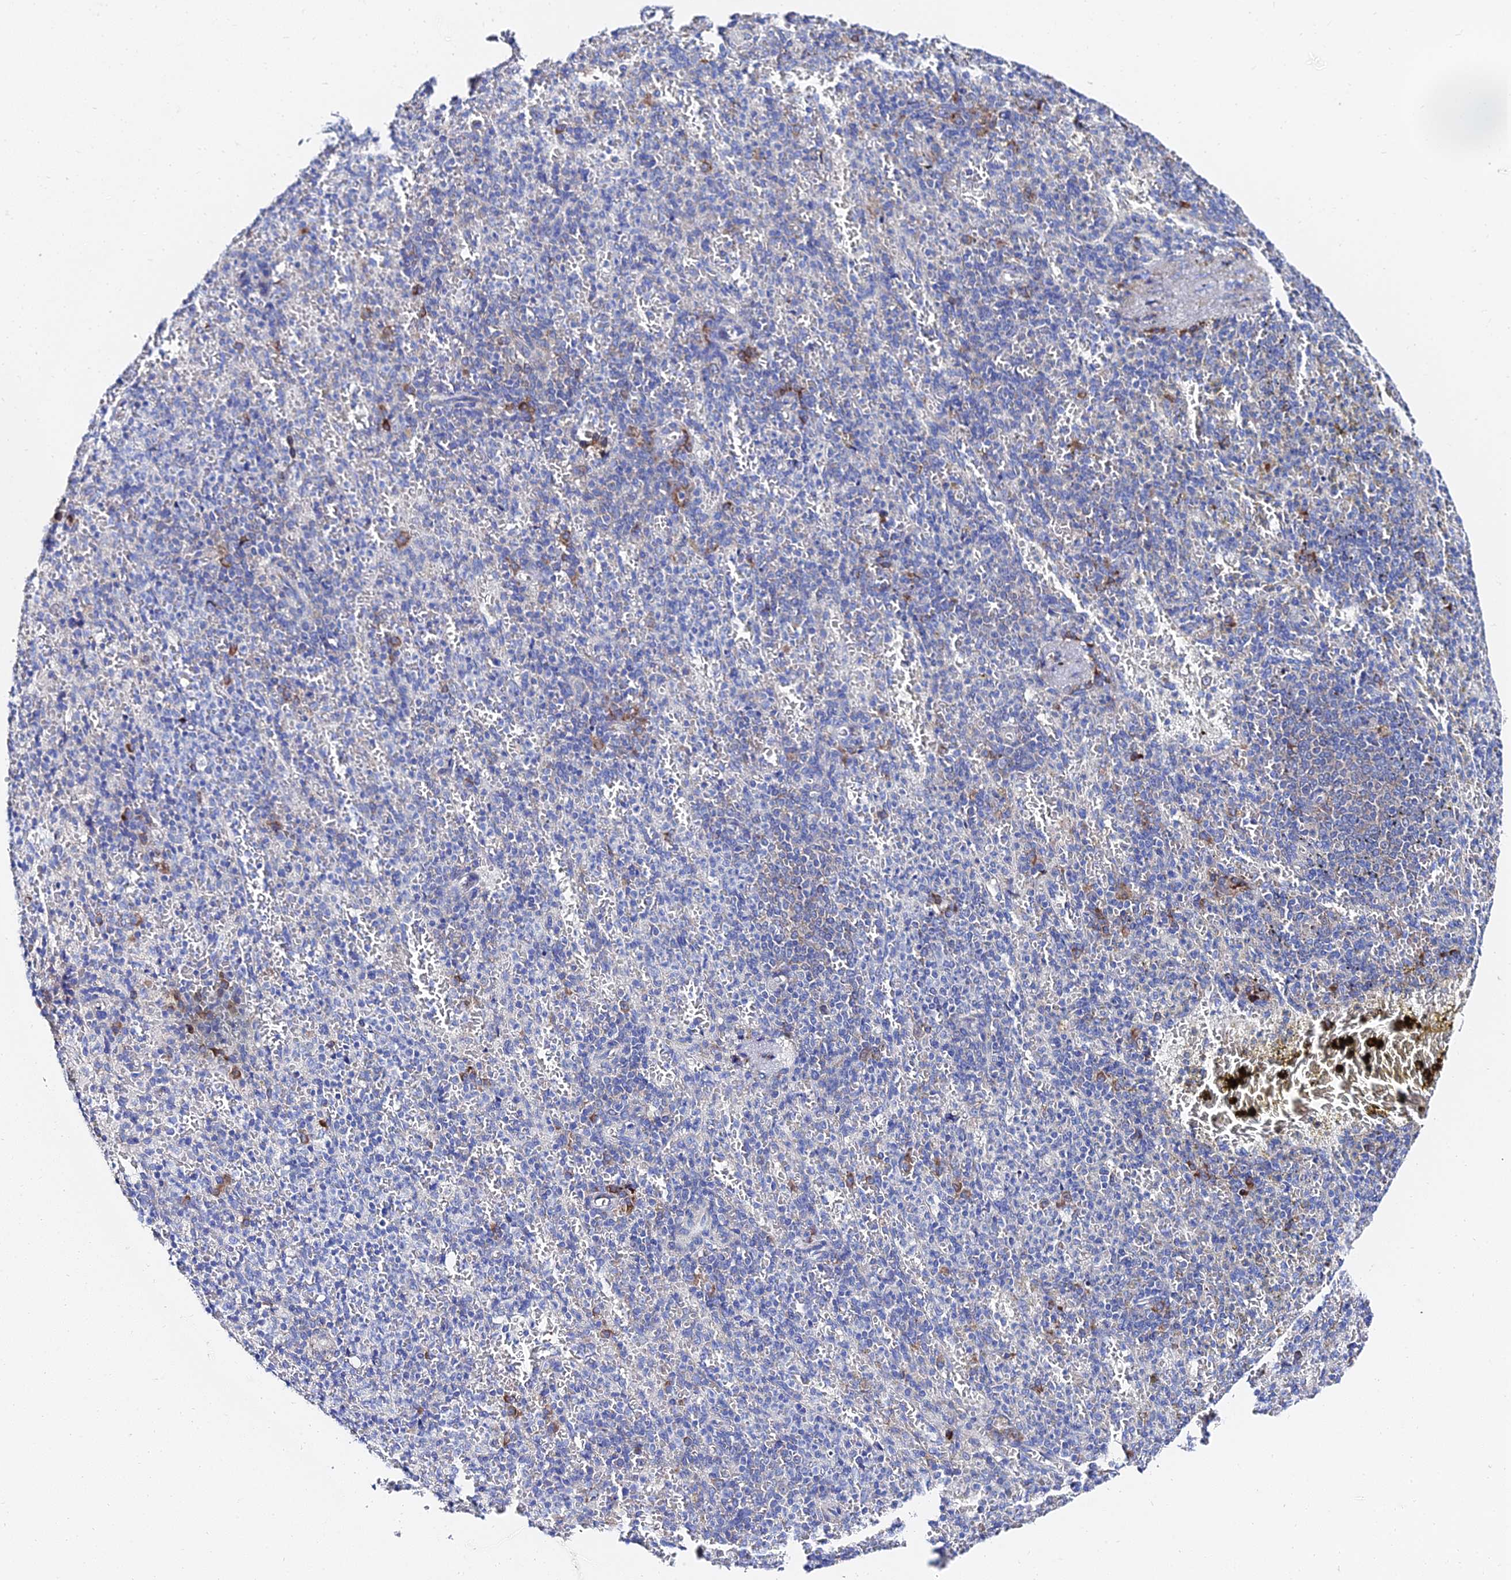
{"staining": {"intensity": "strong", "quantity": "<25%", "location": "cytoplasmic/membranous"}, "tissue": "spleen", "cell_type": "Cells in white pulp", "image_type": "normal", "snomed": [{"axis": "morphology", "description": "Normal tissue, NOS"}, {"axis": "topography", "description": "Spleen"}], "caption": "Spleen stained with immunohistochemistry displays strong cytoplasmic/membranous staining in approximately <25% of cells in white pulp.", "gene": "PTTG1", "patient": {"sex": "female", "age": 74}}